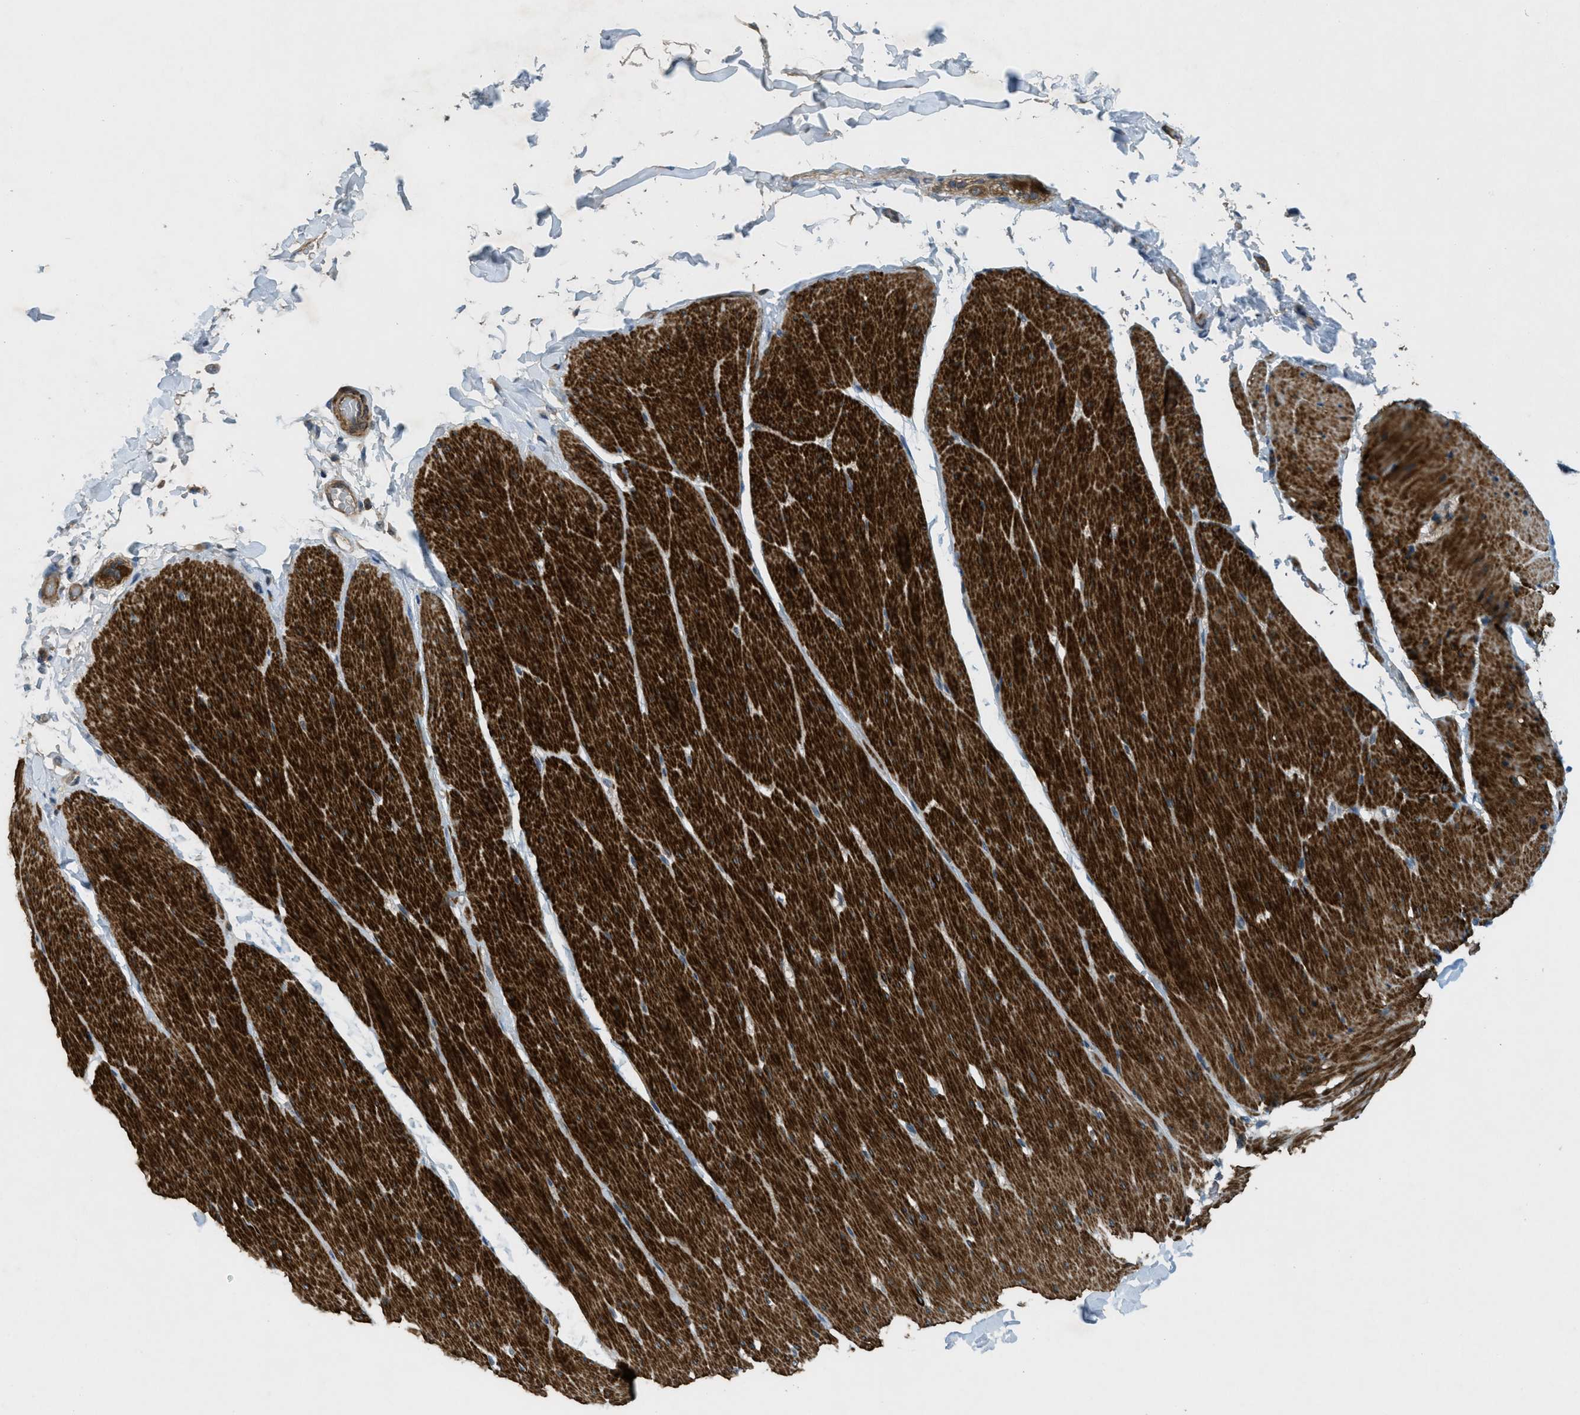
{"staining": {"intensity": "strong", "quantity": ">75%", "location": "cytoplasmic/membranous"}, "tissue": "smooth muscle", "cell_type": "Smooth muscle cells", "image_type": "normal", "snomed": [{"axis": "morphology", "description": "Normal tissue, NOS"}, {"axis": "topography", "description": "Smooth muscle"}, {"axis": "topography", "description": "Colon"}], "caption": "A brown stain shows strong cytoplasmic/membranous staining of a protein in smooth muscle cells of benign human smooth muscle.", "gene": "VEZT", "patient": {"sex": "male", "age": 67}}